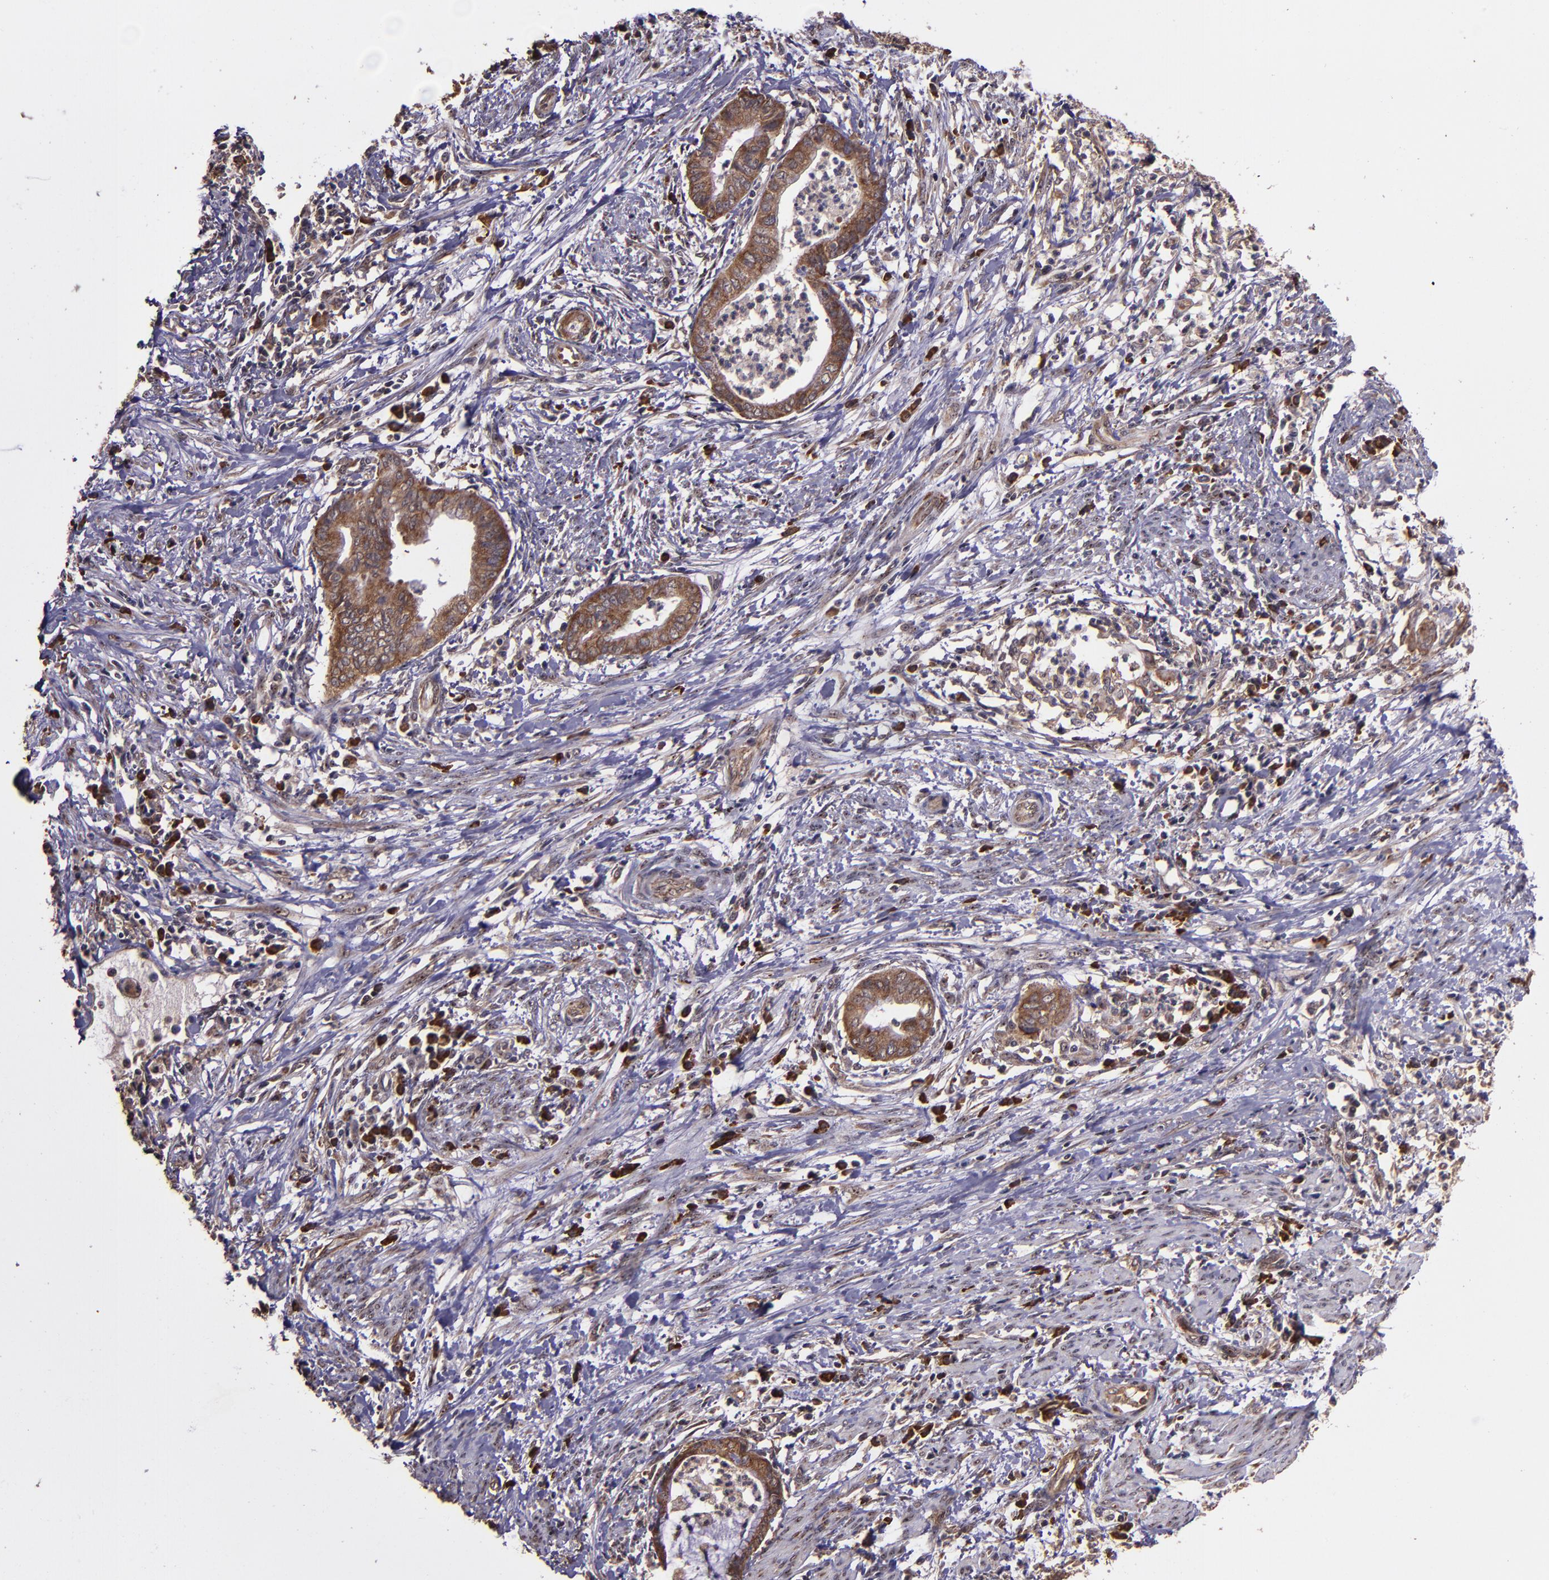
{"staining": {"intensity": "strong", "quantity": ">75%", "location": "cytoplasmic/membranous"}, "tissue": "endometrial cancer", "cell_type": "Tumor cells", "image_type": "cancer", "snomed": [{"axis": "morphology", "description": "Necrosis, NOS"}, {"axis": "morphology", "description": "Adenocarcinoma, NOS"}, {"axis": "topography", "description": "Endometrium"}], "caption": "Human endometrial cancer (adenocarcinoma) stained with a brown dye demonstrates strong cytoplasmic/membranous positive staining in approximately >75% of tumor cells.", "gene": "USP51", "patient": {"sex": "female", "age": 79}}